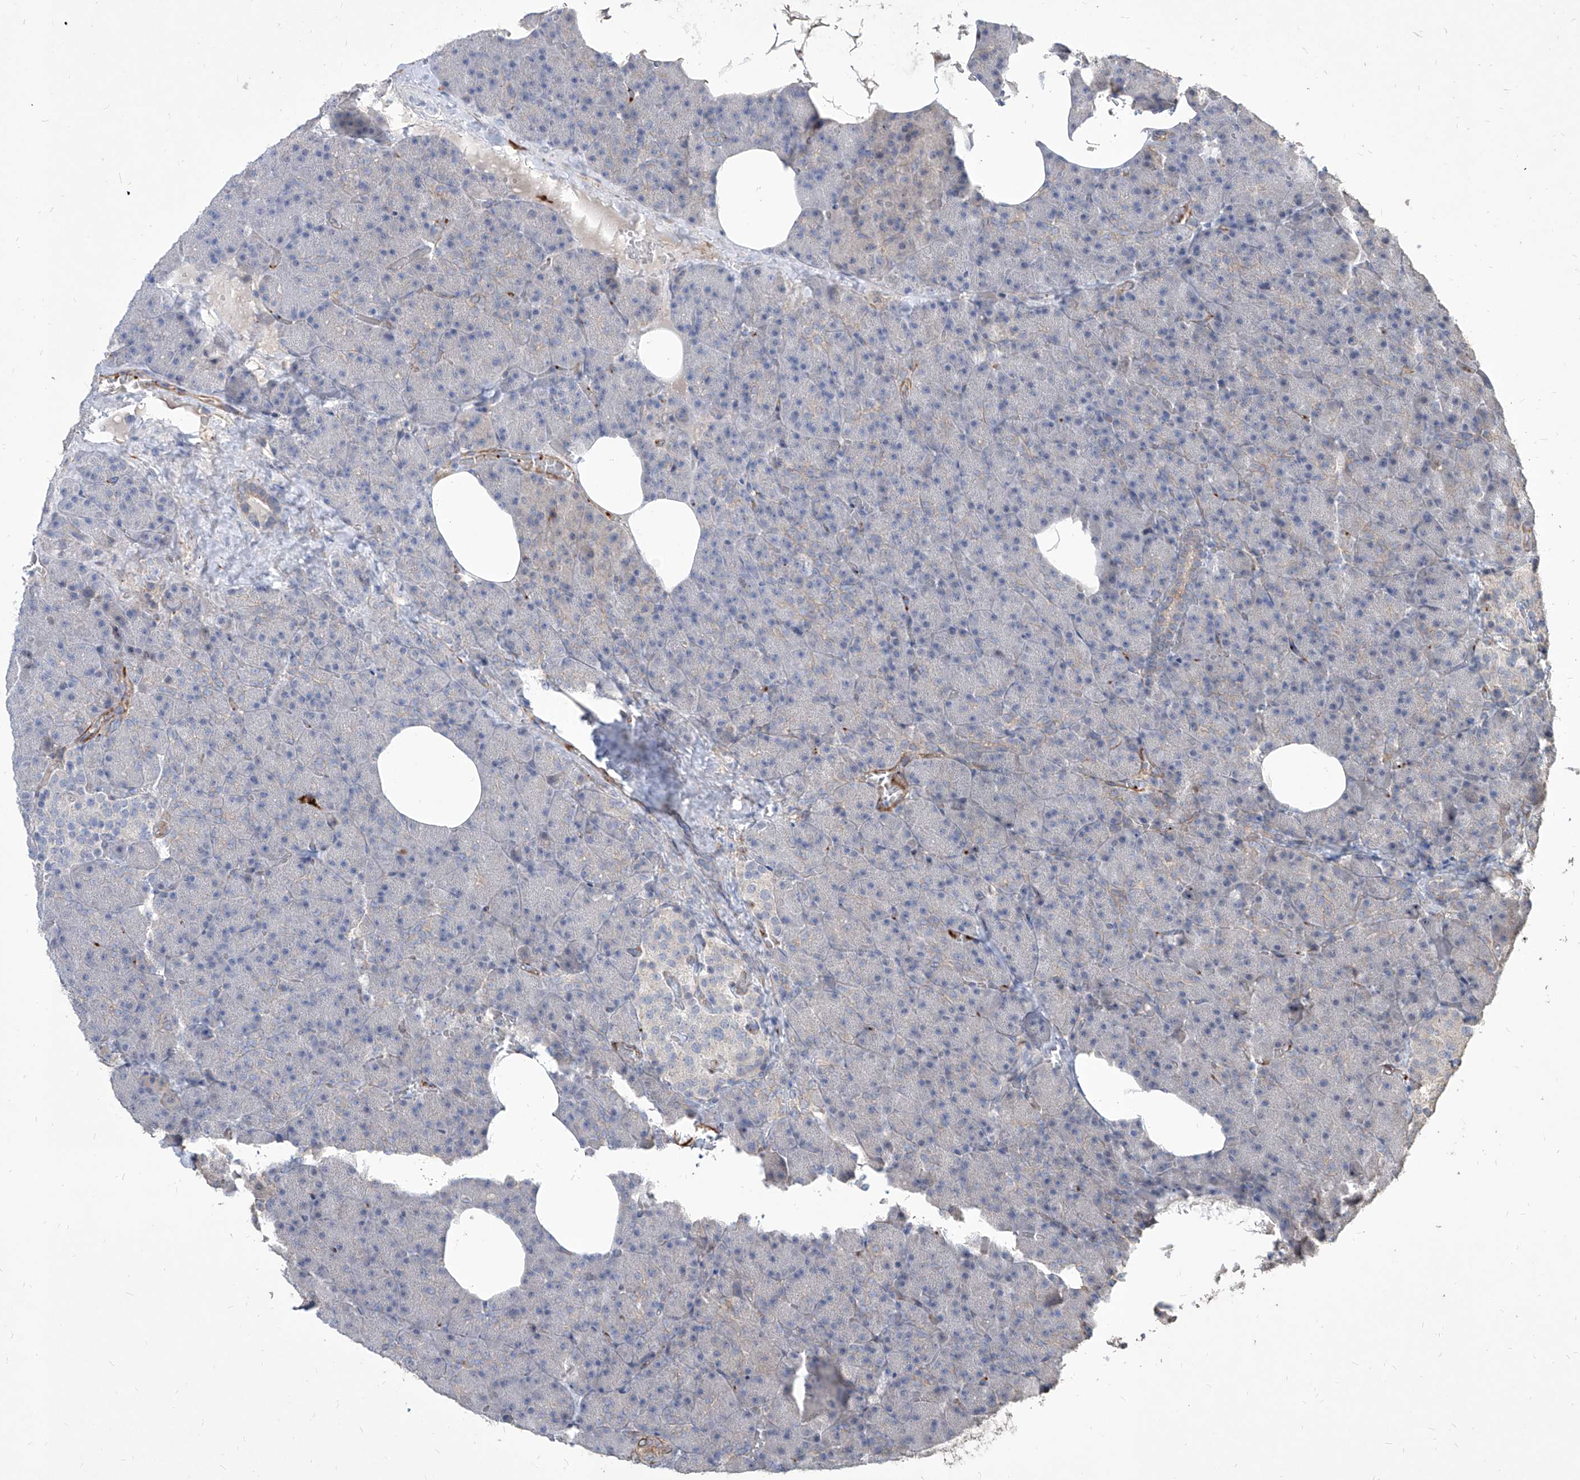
{"staining": {"intensity": "weak", "quantity": "<25%", "location": "cytoplasmic/membranous"}, "tissue": "pancreas", "cell_type": "Exocrine glandular cells", "image_type": "normal", "snomed": [{"axis": "morphology", "description": "Normal tissue, NOS"}, {"axis": "morphology", "description": "Carcinoid, malignant, NOS"}, {"axis": "topography", "description": "Pancreas"}], "caption": "Immunohistochemistry (IHC) photomicrograph of benign human pancreas stained for a protein (brown), which shows no expression in exocrine glandular cells. (DAB immunohistochemistry visualized using brightfield microscopy, high magnification).", "gene": "FAM83B", "patient": {"sex": "female", "age": 35}}